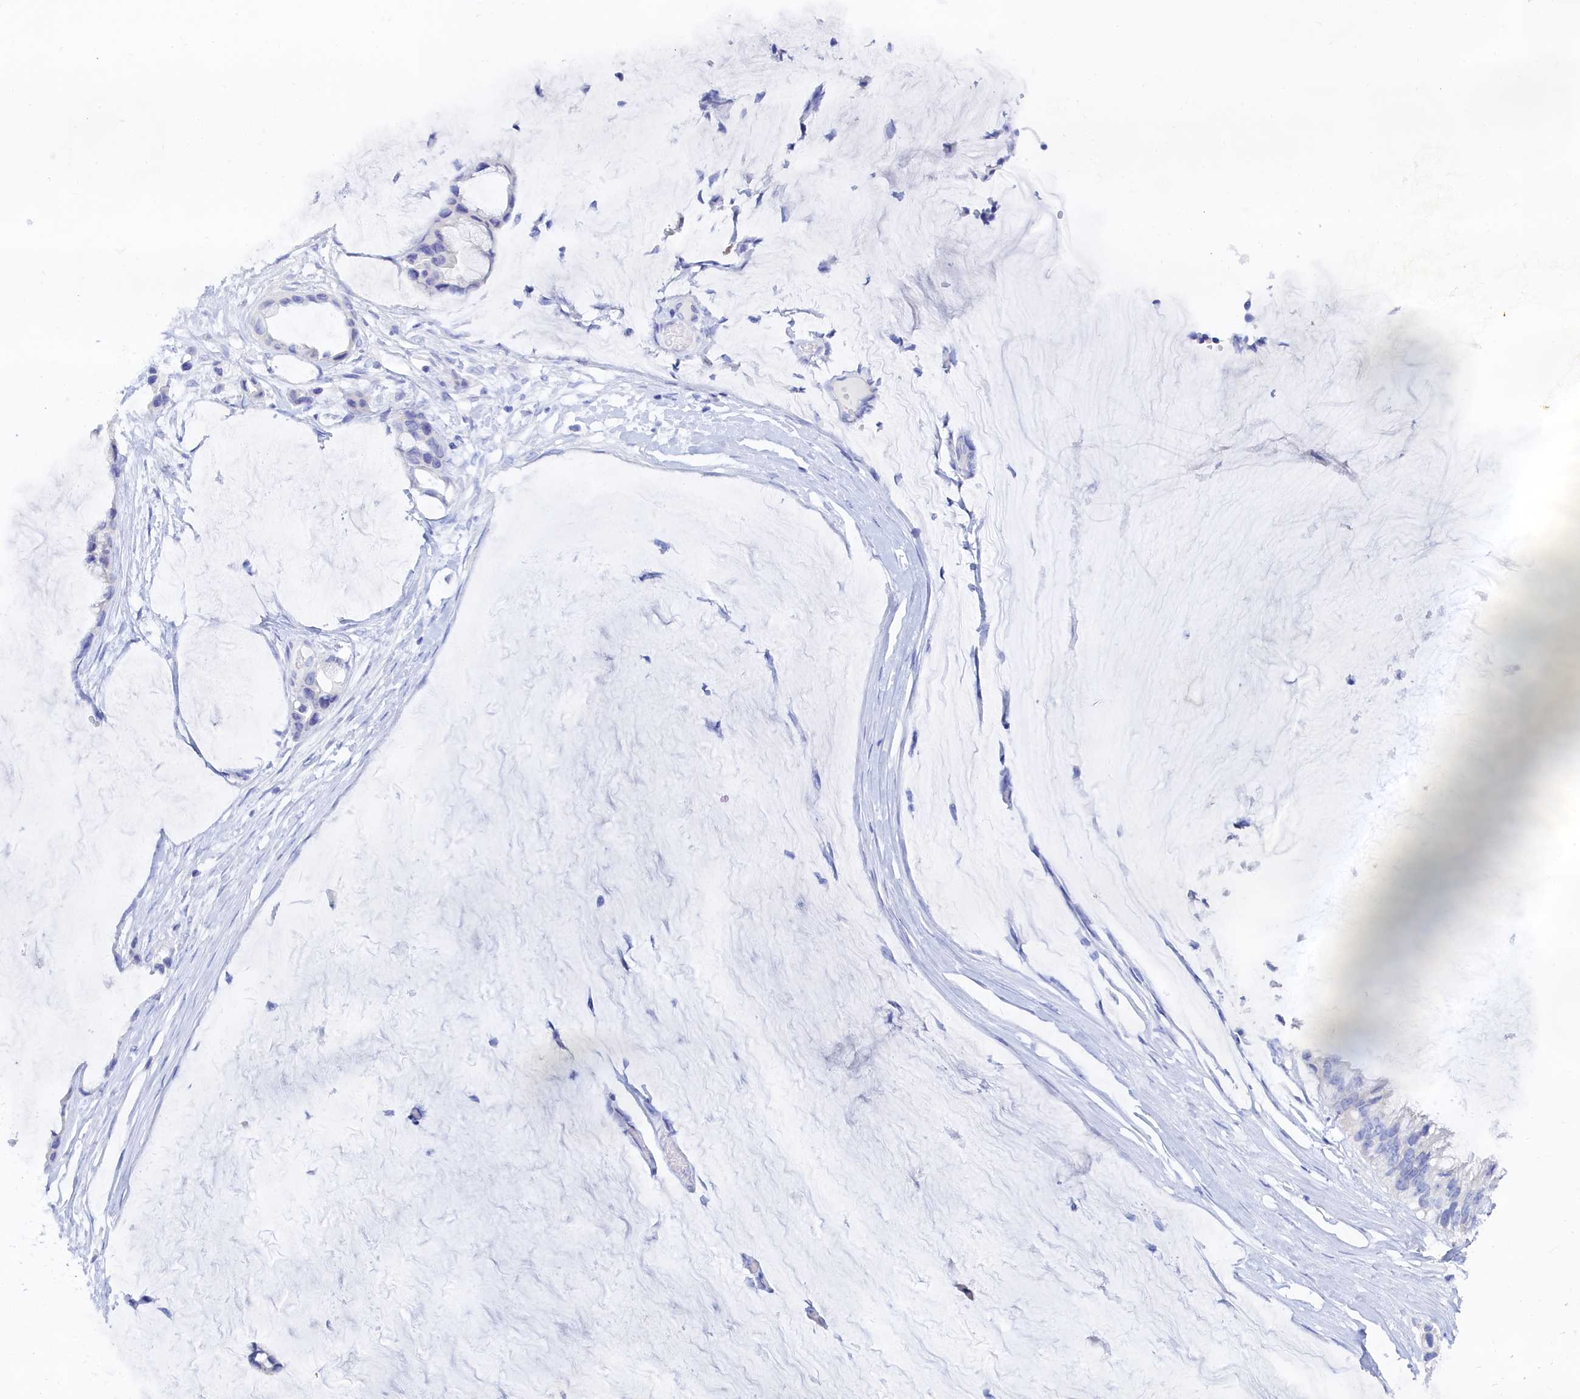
{"staining": {"intensity": "negative", "quantity": "none", "location": "none"}, "tissue": "ovarian cancer", "cell_type": "Tumor cells", "image_type": "cancer", "snomed": [{"axis": "morphology", "description": "Cystadenocarcinoma, mucinous, NOS"}, {"axis": "topography", "description": "Ovary"}], "caption": "Immunohistochemistry (IHC) of ovarian mucinous cystadenocarcinoma shows no expression in tumor cells.", "gene": "TRIM10", "patient": {"sex": "female", "age": 39}}